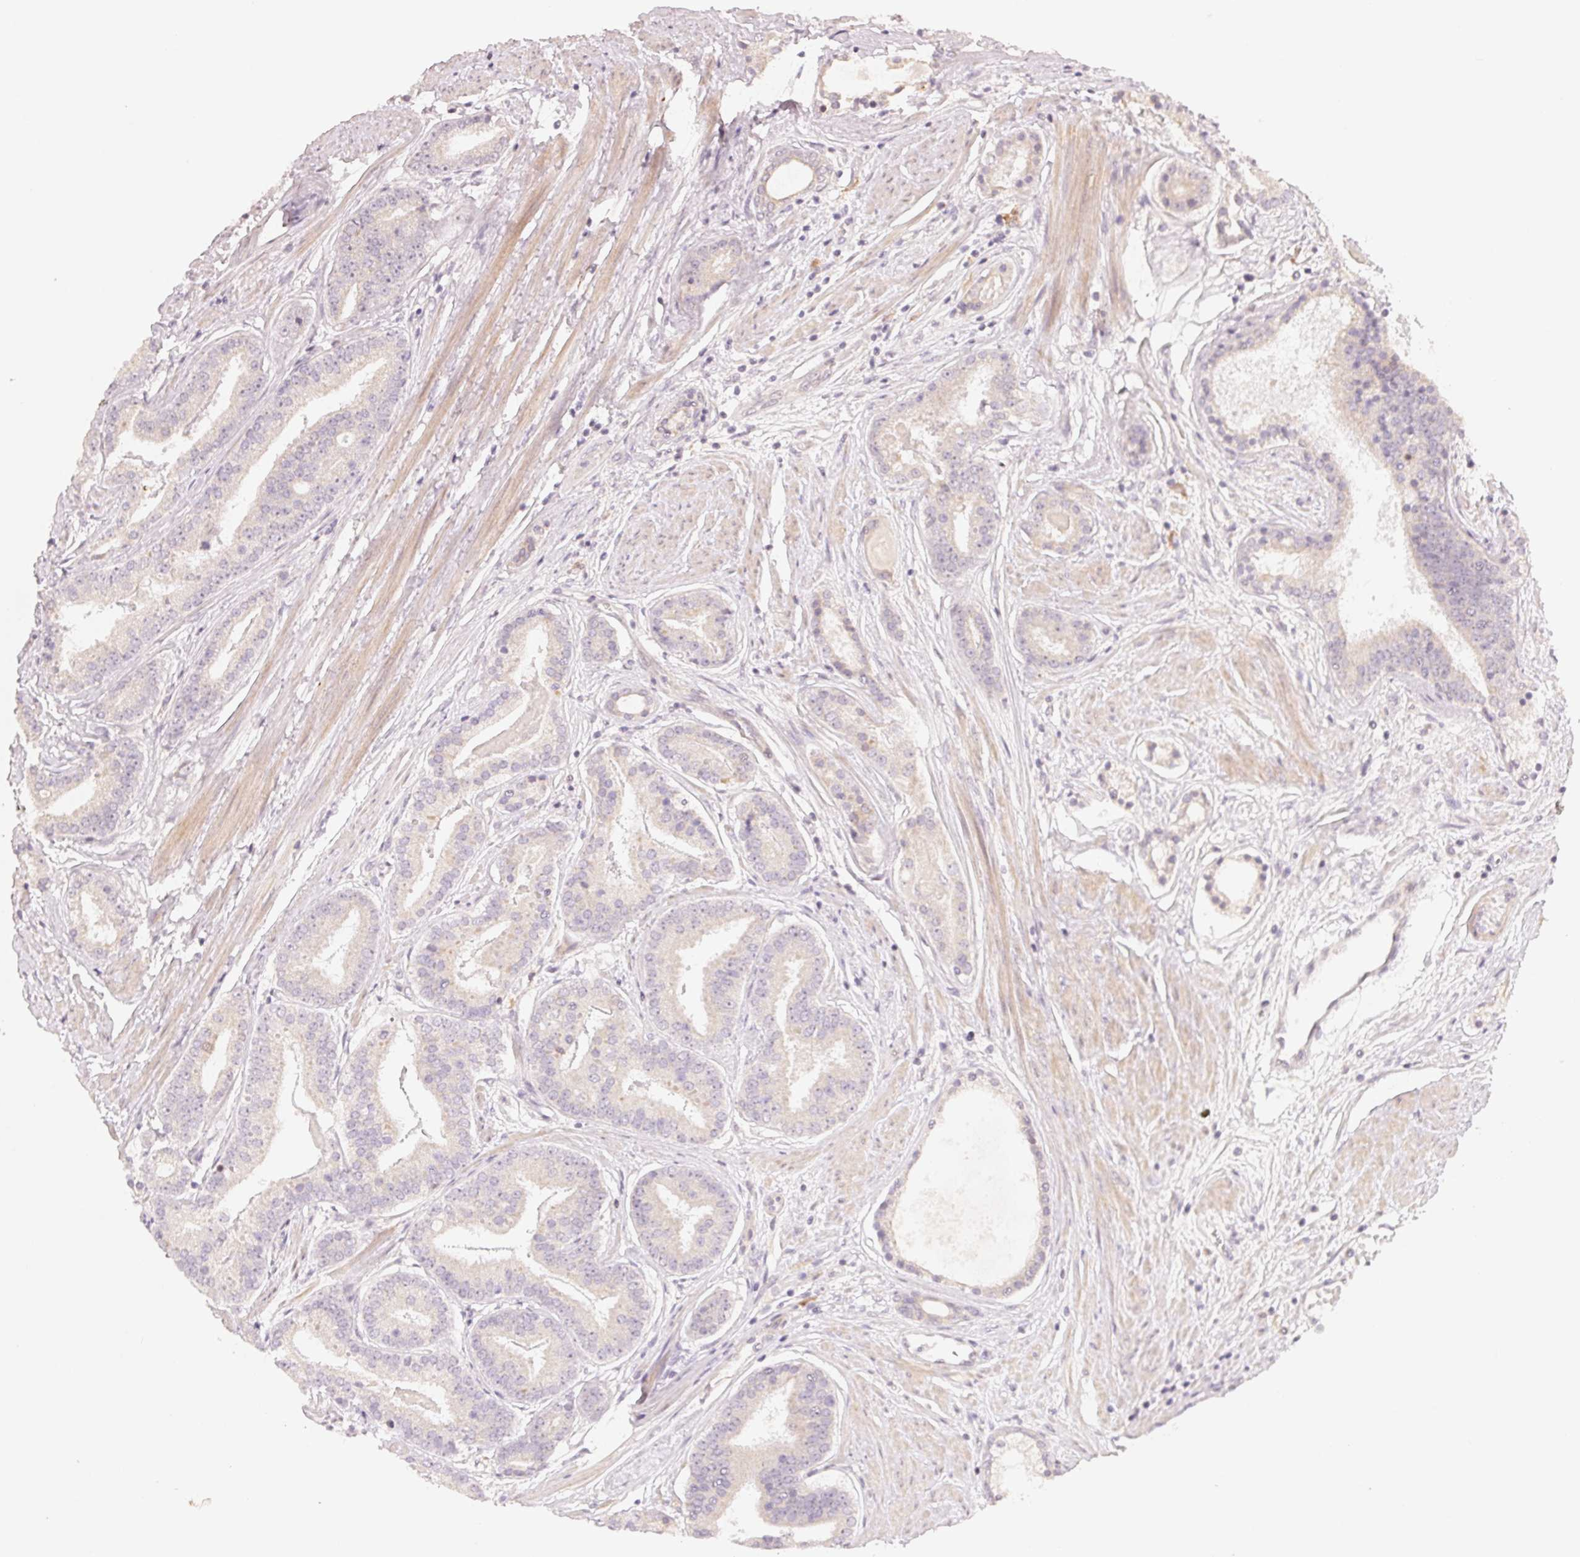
{"staining": {"intensity": "negative", "quantity": "none", "location": "none"}, "tissue": "prostate cancer", "cell_type": "Tumor cells", "image_type": "cancer", "snomed": [{"axis": "morphology", "description": "Adenocarcinoma, High grade"}, {"axis": "topography", "description": "Prostate"}], "caption": "Immunohistochemistry (IHC) of human prostate high-grade adenocarcinoma demonstrates no expression in tumor cells.", "gene": "DENND2C", "patient": {"sex": "male", "age": 63}}